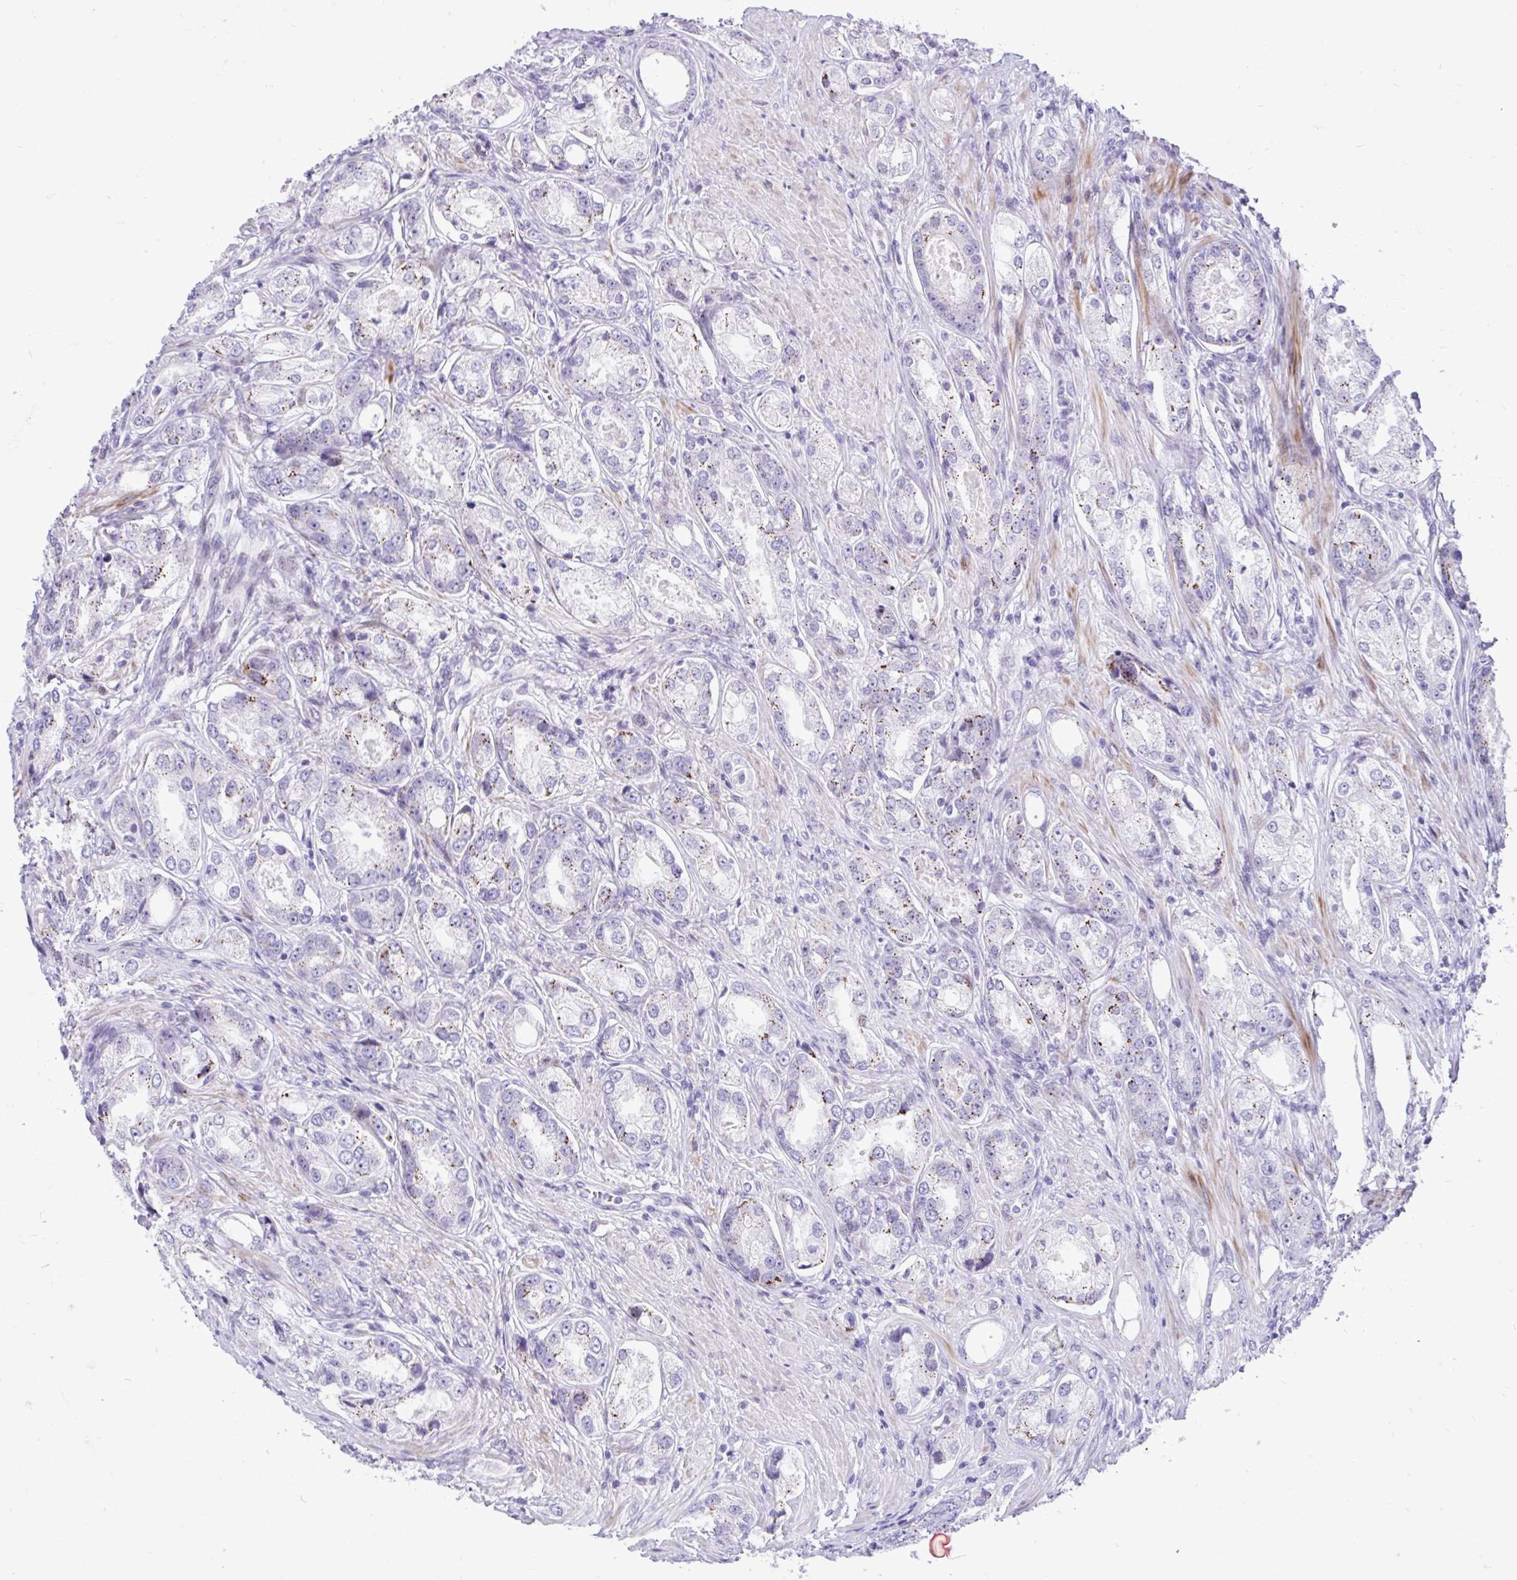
{"staining": {"intensity": "moderate", "quantity": "<25%", "location": "cytoplasmic/membranous"}, "tissue": "prostate cancer", "cell_type": "Tumor cells", "image_type": "cancer", "snomed": [{"axis": "morphology", "description": "Adenocarcinoma, Low grade"}, {"axis": "topography", "description": "Prostate"}], "caption": "Tumor cells show low levels of moderate cytoplasmic/membranous staining in approximately <25% of cells in low-grade adenocarcinoma (prostate). The protein of interest is stained brown, and the nuclei are stained in blue (DAB IHC with brightfield microscopy, high magnification).", "gene": "NHLH2", "patient": {"sex": "male", "age": 68}}